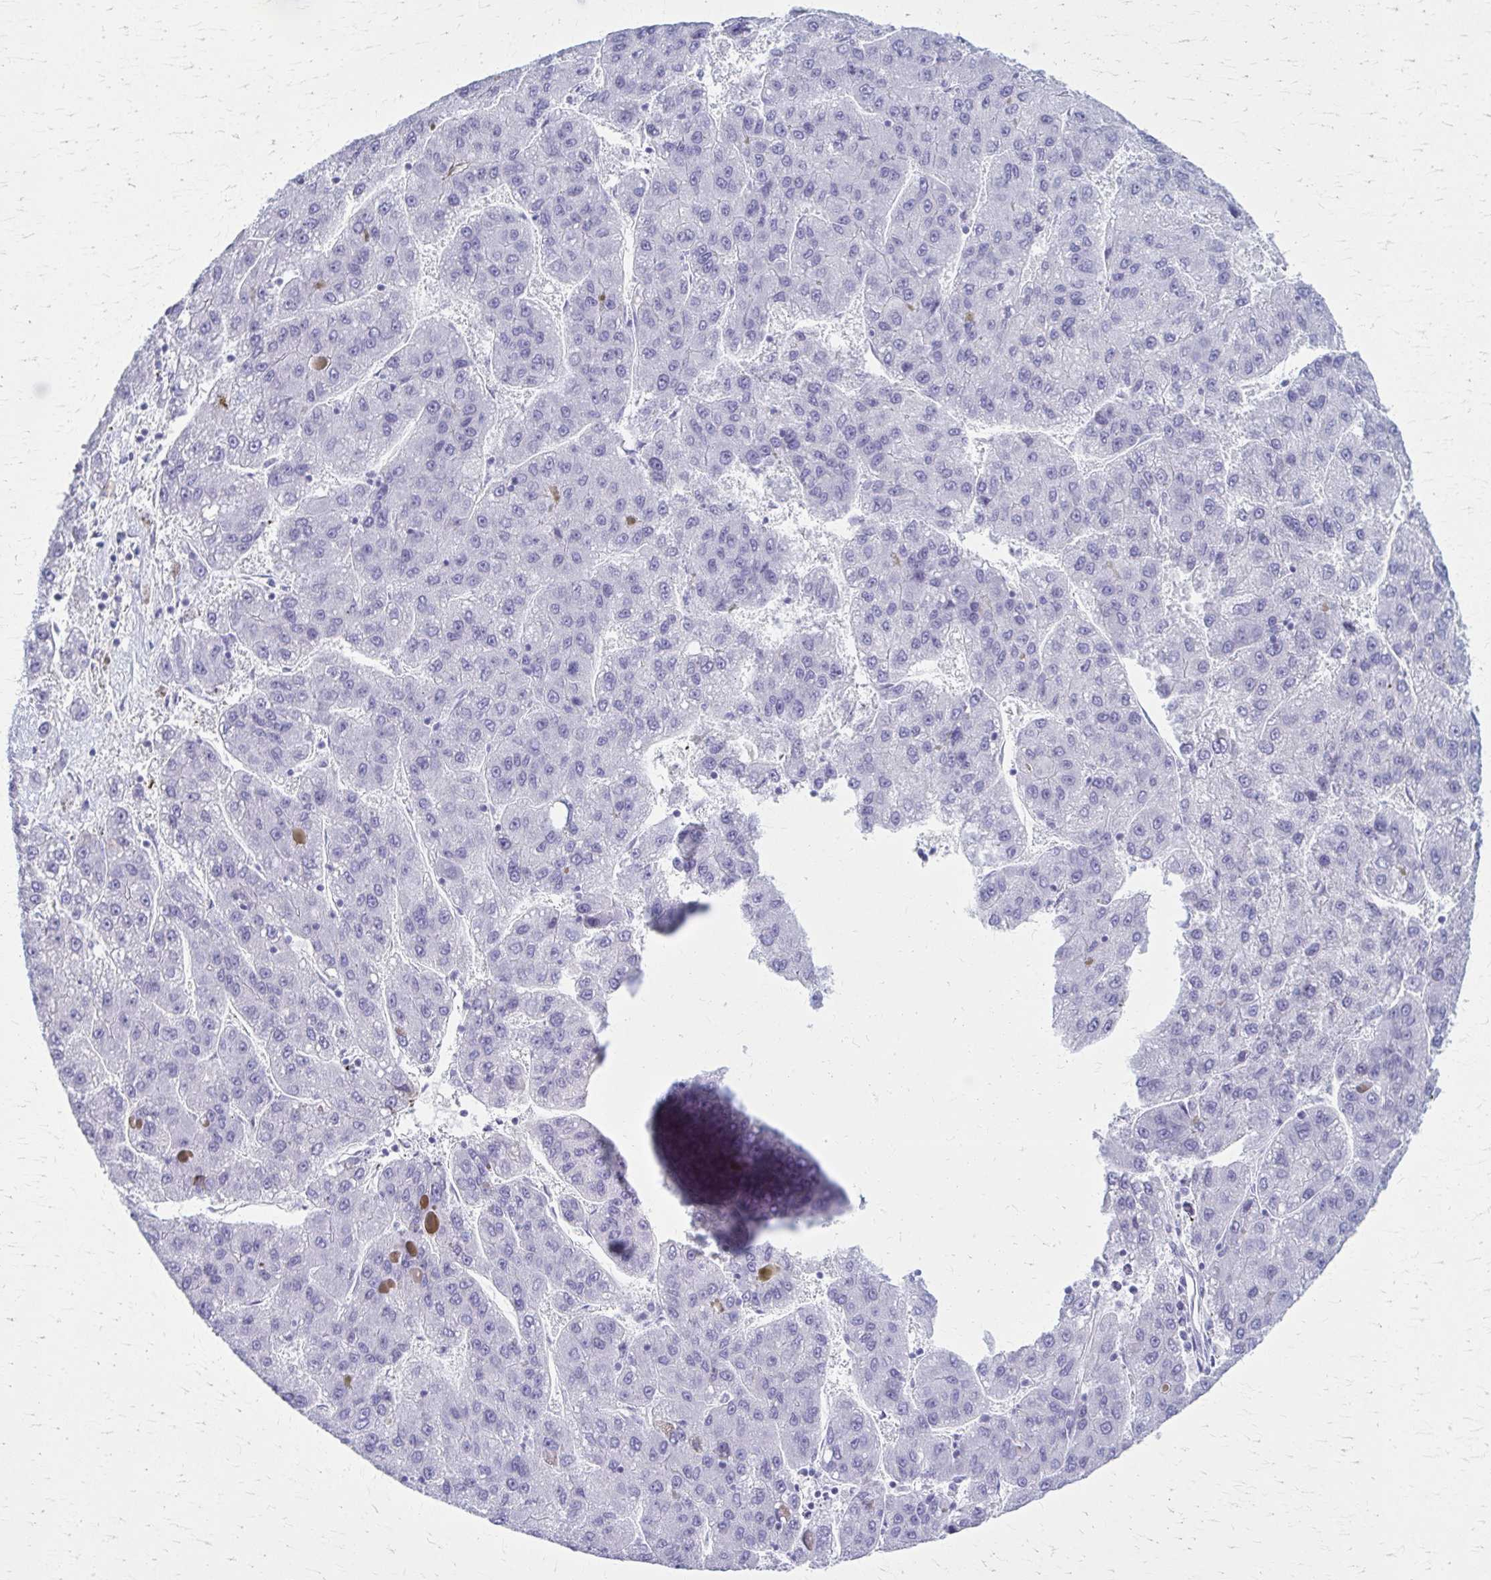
{"staining": {"intensity": "negative", "quantity": "none", "location": "none"}, "tissue": "liver cancer", "cell_type": "Tumor cells", "image_type": "cancer", "snomed": [{"axis": "morphology", "description": "Carcinoma, Hepatocellular, NOS"}, {"axis": "topography", "description": "Liver"}], "caption": "High magnification brightfield microscopy of liver cancer (hepatocellular carcinoma) stained with DAB (brown) and counterstained with hematoxylin (blue): tumor cells show no significant staining.", "gene": "GFAP", "patient": {"sex": "female", "age": 82}}